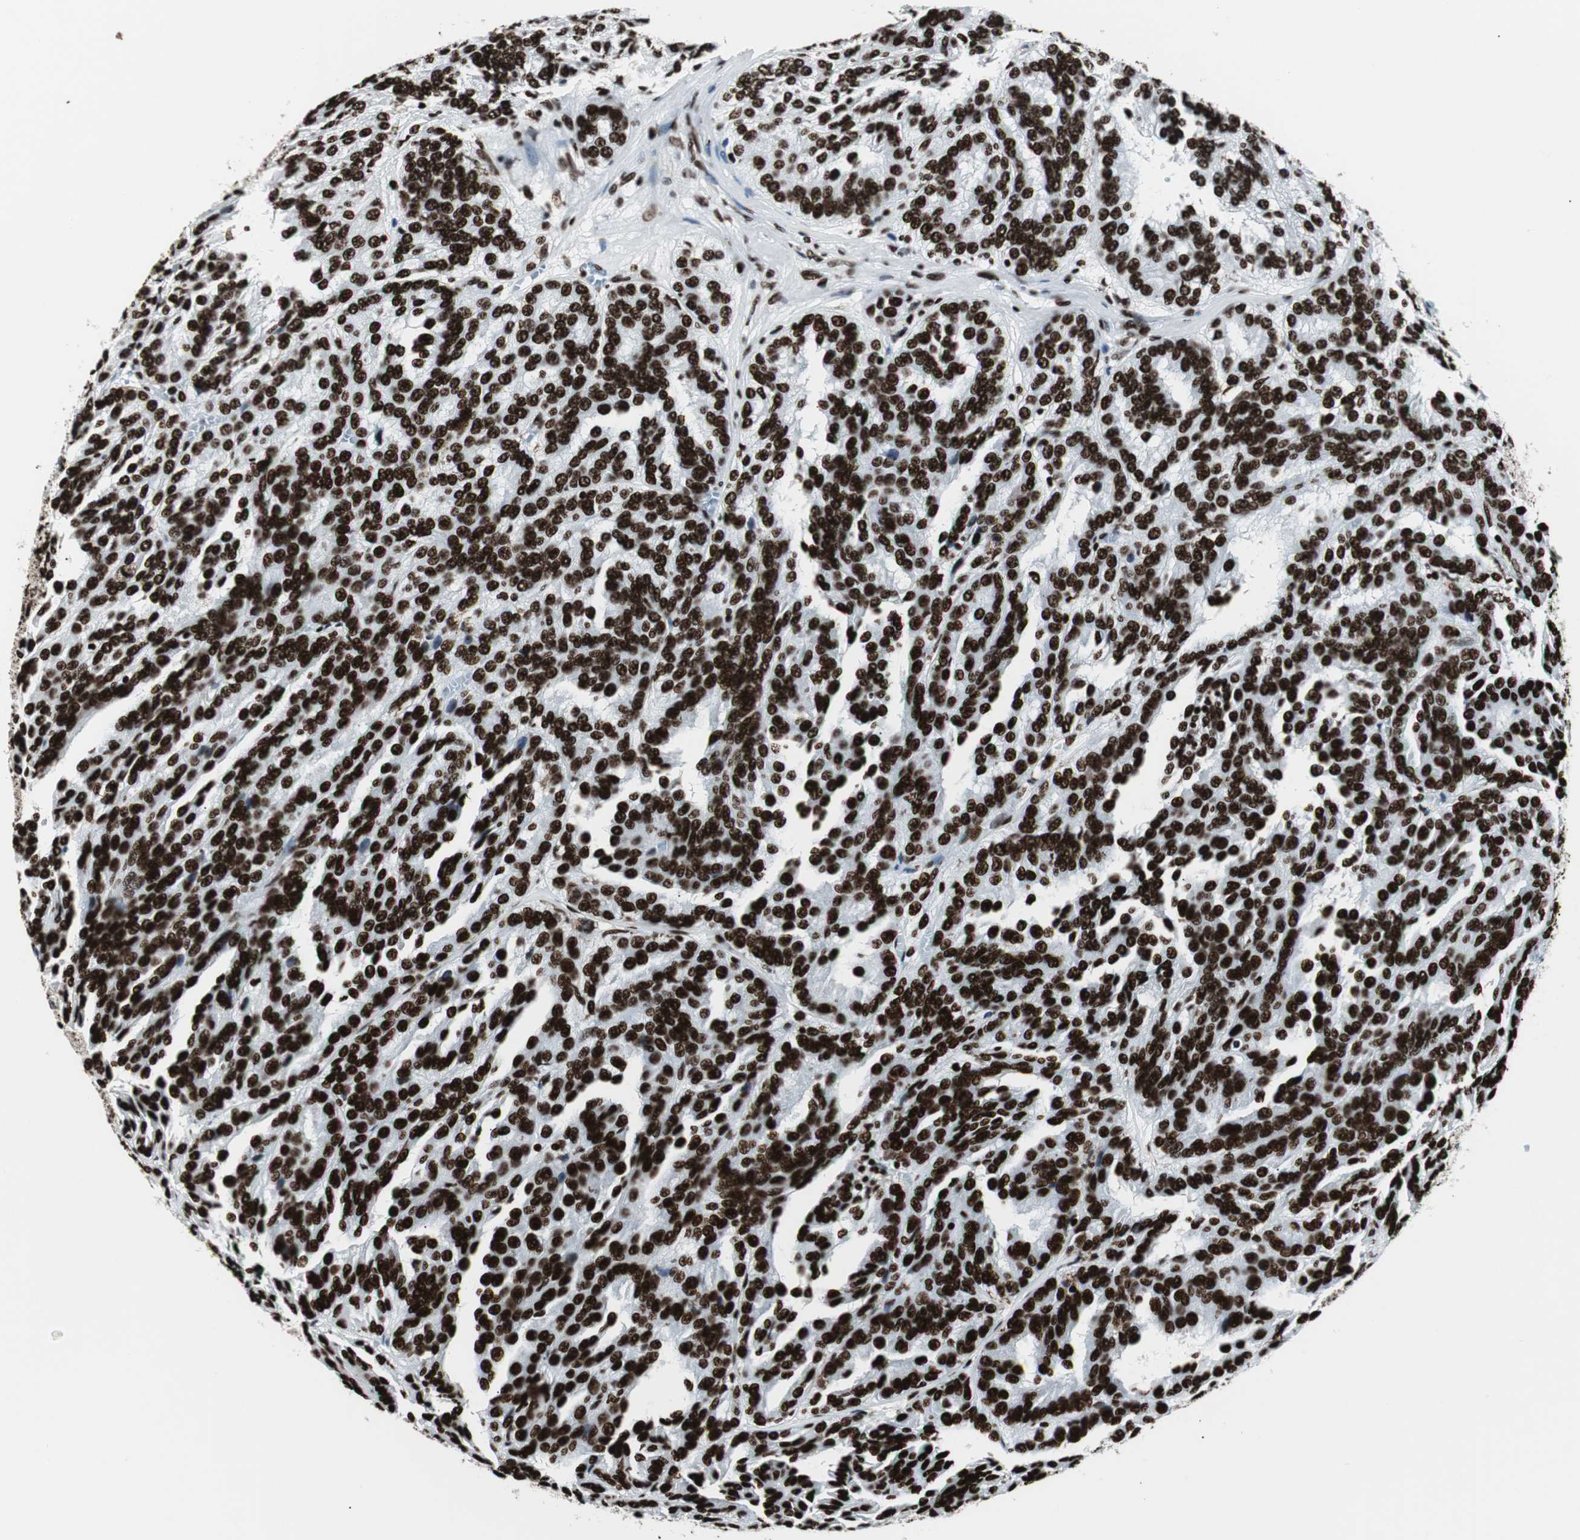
{"staining": {"intensity": "strong", "quantity": ">75%", "location": "nuclear"}, "tissue": "renal cancer", "cell_type": "Tumor cells", "image_type": "cancer", "snomed": [{"axis": "morphology", "description": "Adenocarcinoma, NOS"}, {"axis": "topography", "description": "Kidney"}], "caption": "Adenocarcinoma (renal) stained for a protein (brown) displays strong nuclear positive positivity in about >75% of tumor cells.", "gene": "NCL", "patient": {"sex": "male", "age": 46}}